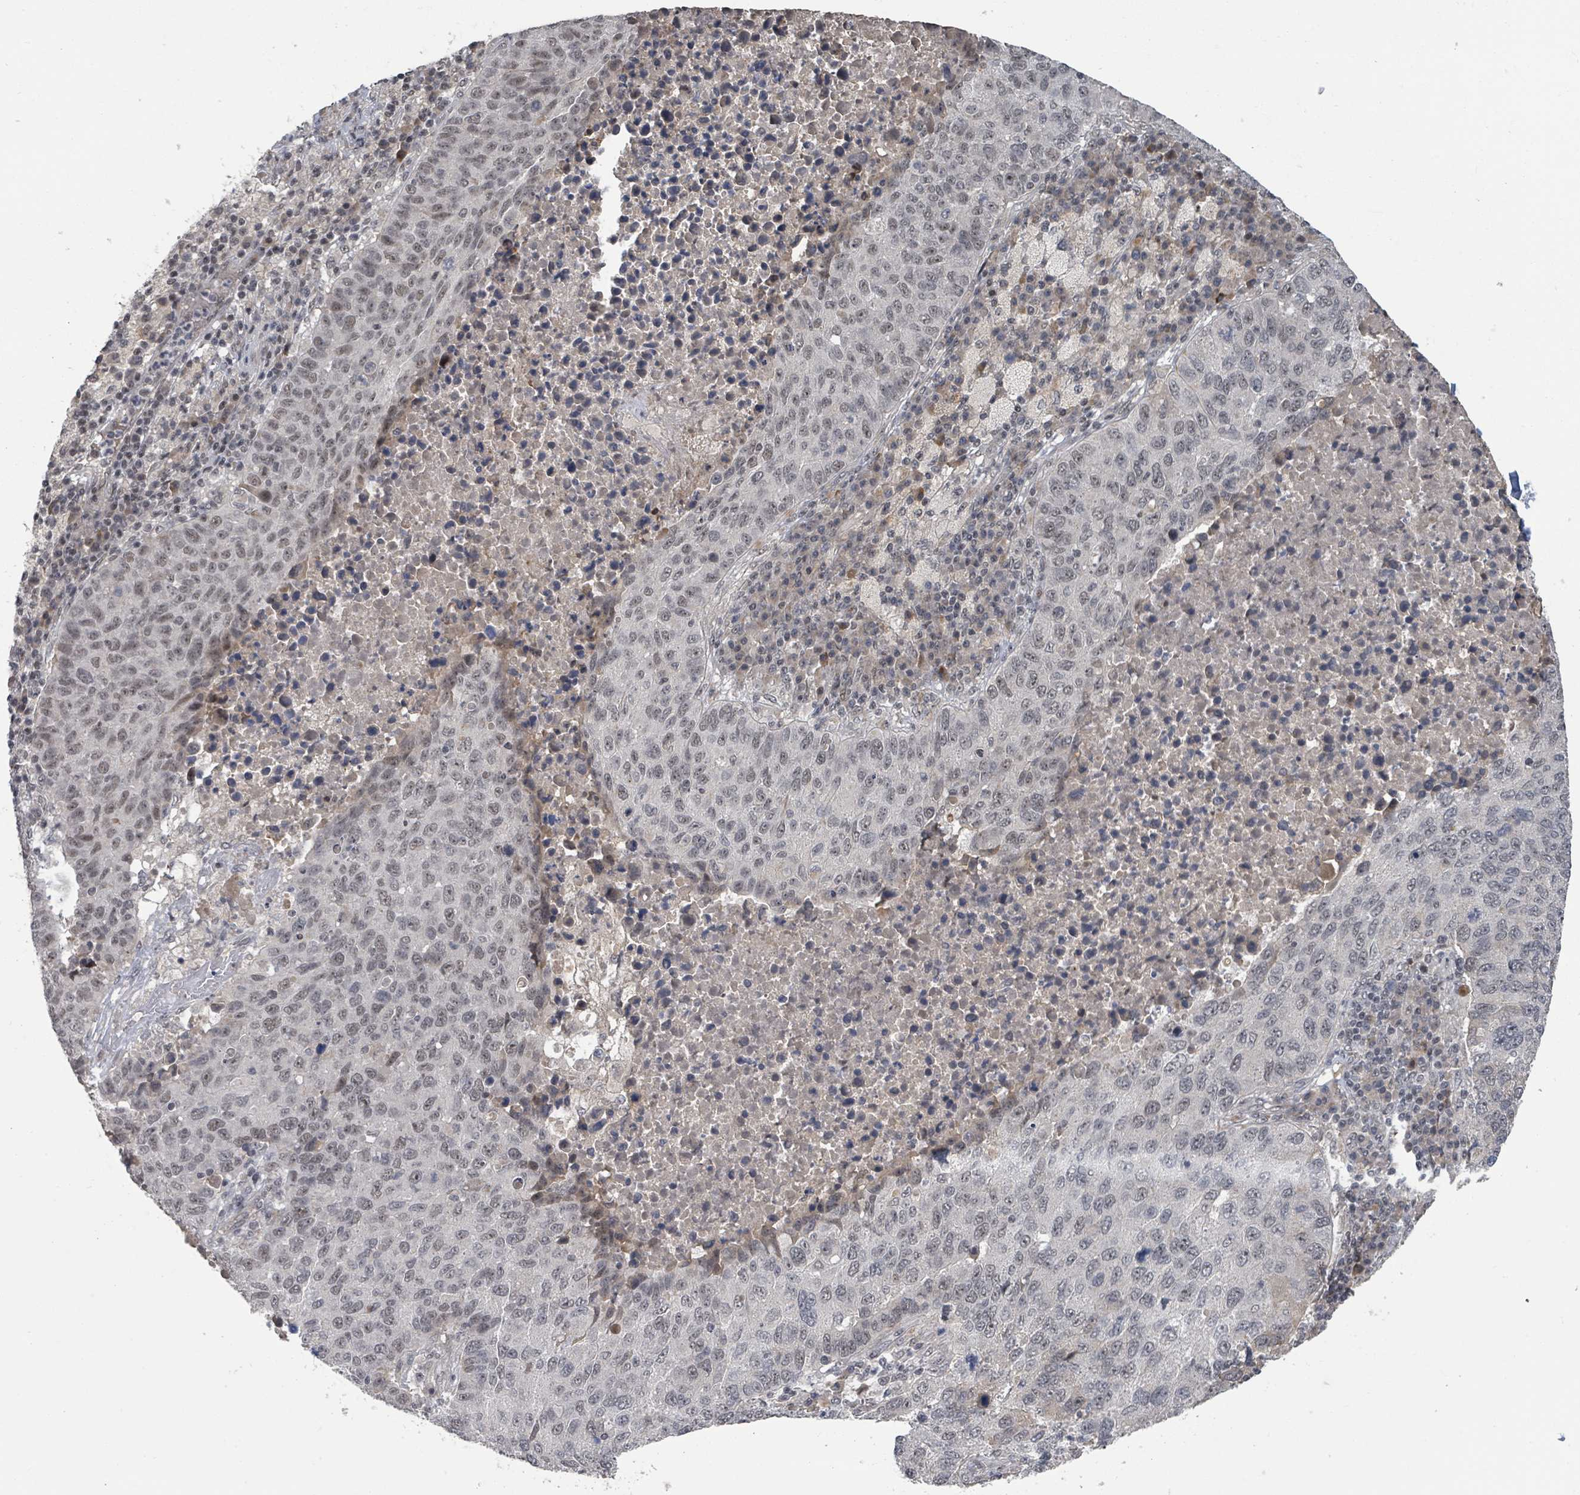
{"staining": {"intensity": "weak", "quantity": "25%-75%", "location": "nuclear"}, "tissue": "lung cancer", "cell_type": "Tumor cells", "image_type": "cancer", "snomed": [{"axis": "morphology", "description": "Squamous cell carcinoma, NOS"}, {"axis": "topography", "description": "Lung"}], "caption": "Lung cancer (squamous cell carcinoma) was stained to show a protein in brown. There is low levels of weak nuclear positivity in approximately 25%-75% of tumor cells. (Stains: DAB (3,3'-diaminobenzidine) in brown, nuclei in blue, Microscopy: brightfield microscopy at high magnification).", "gene": "ZBTB14", "patient": {"sex": "male", "age": 73}}